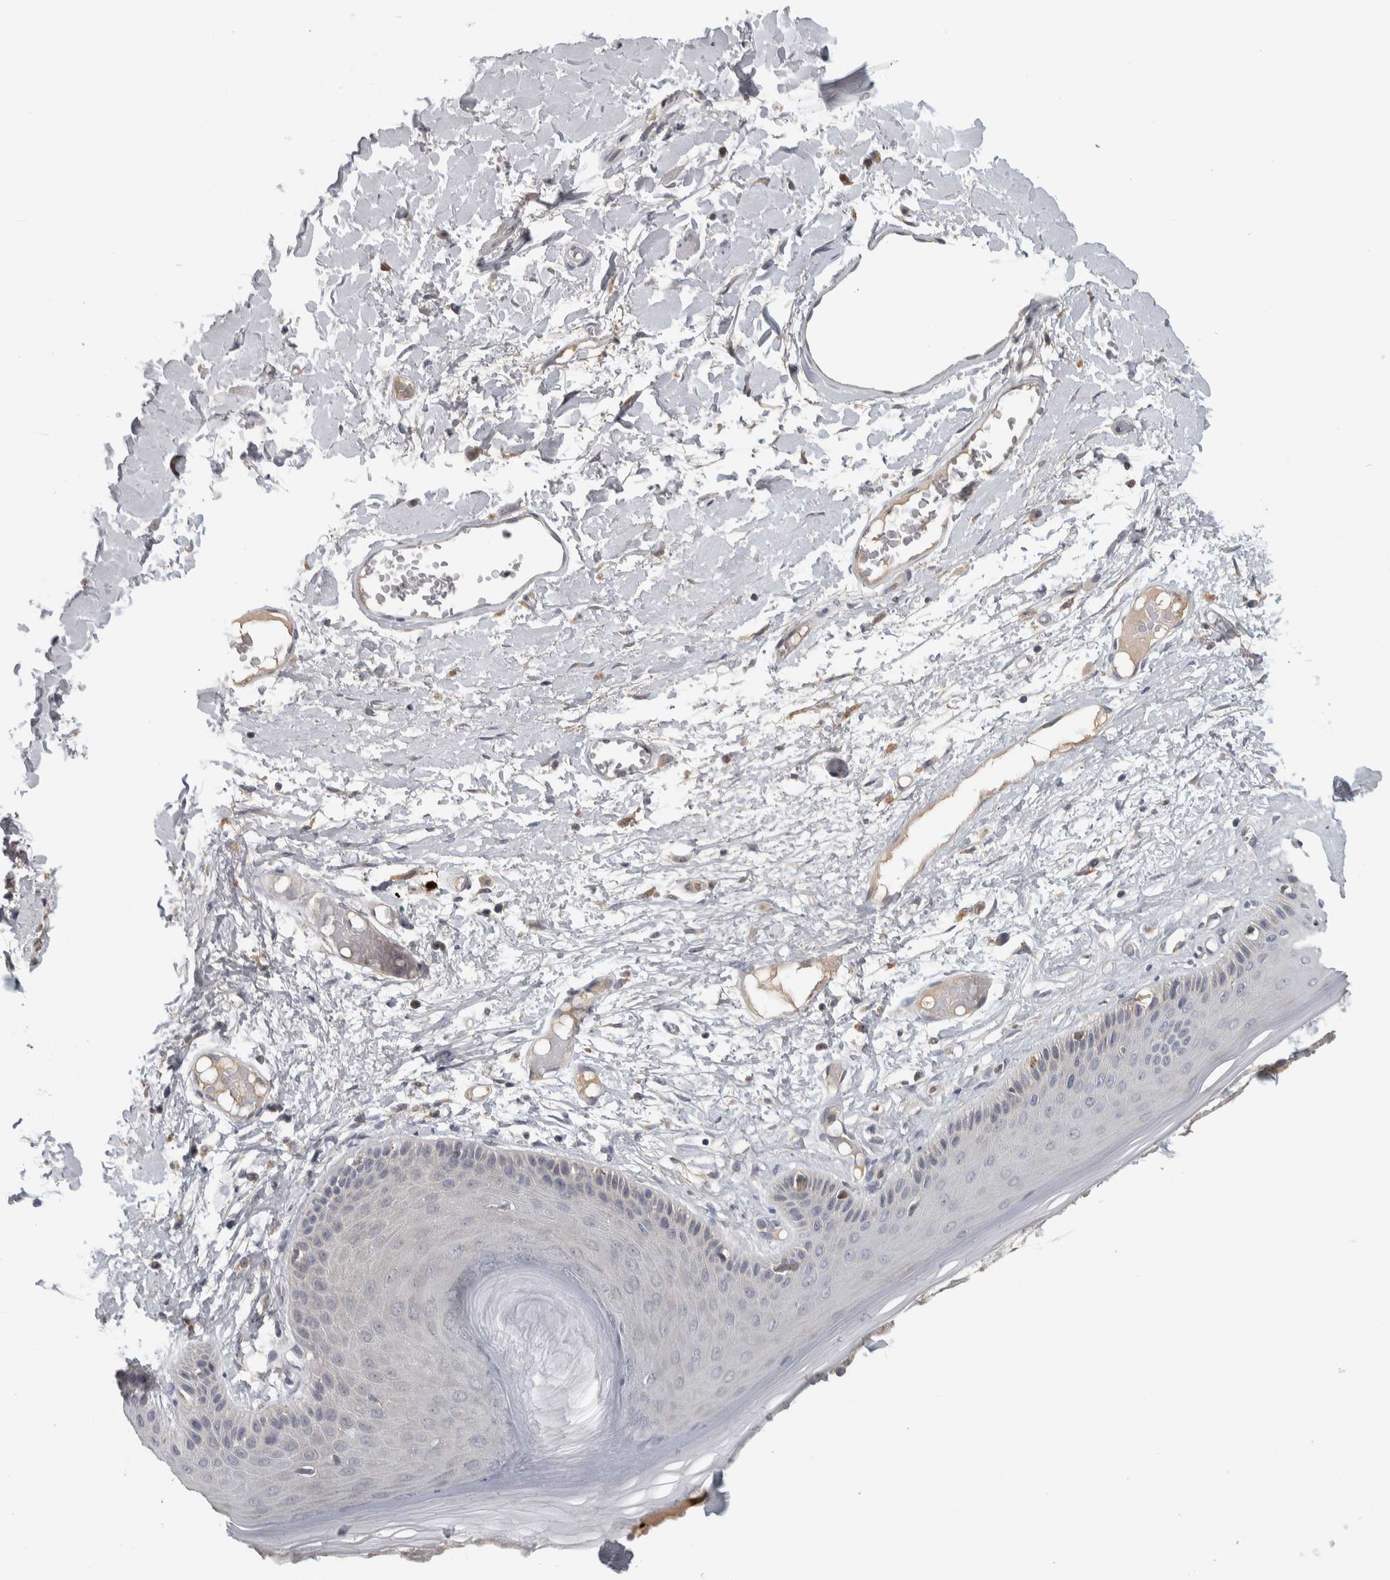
{"staining": {"intensity": "moderate", "quantity": "<25%", "location": "cytoplasmic/membranous"}, "tissue": "skin", "cell_type": "Epidermal cells", "image_type": "normal", "snomed": [{"axis": "morphology", "description": "Normal tissue, NOS"}, {"axis": "topography", "description": "Vulva"}], "caption": "IHC histopathology image of unremarkable skin stained for a protein (brown), which demonstrates low levels of moderate cytoplasmic/membranous expression in approximately <25% of epidermal cells.", "gene": "ADPRM", "patient": {"sex": "female", "age": 73}}